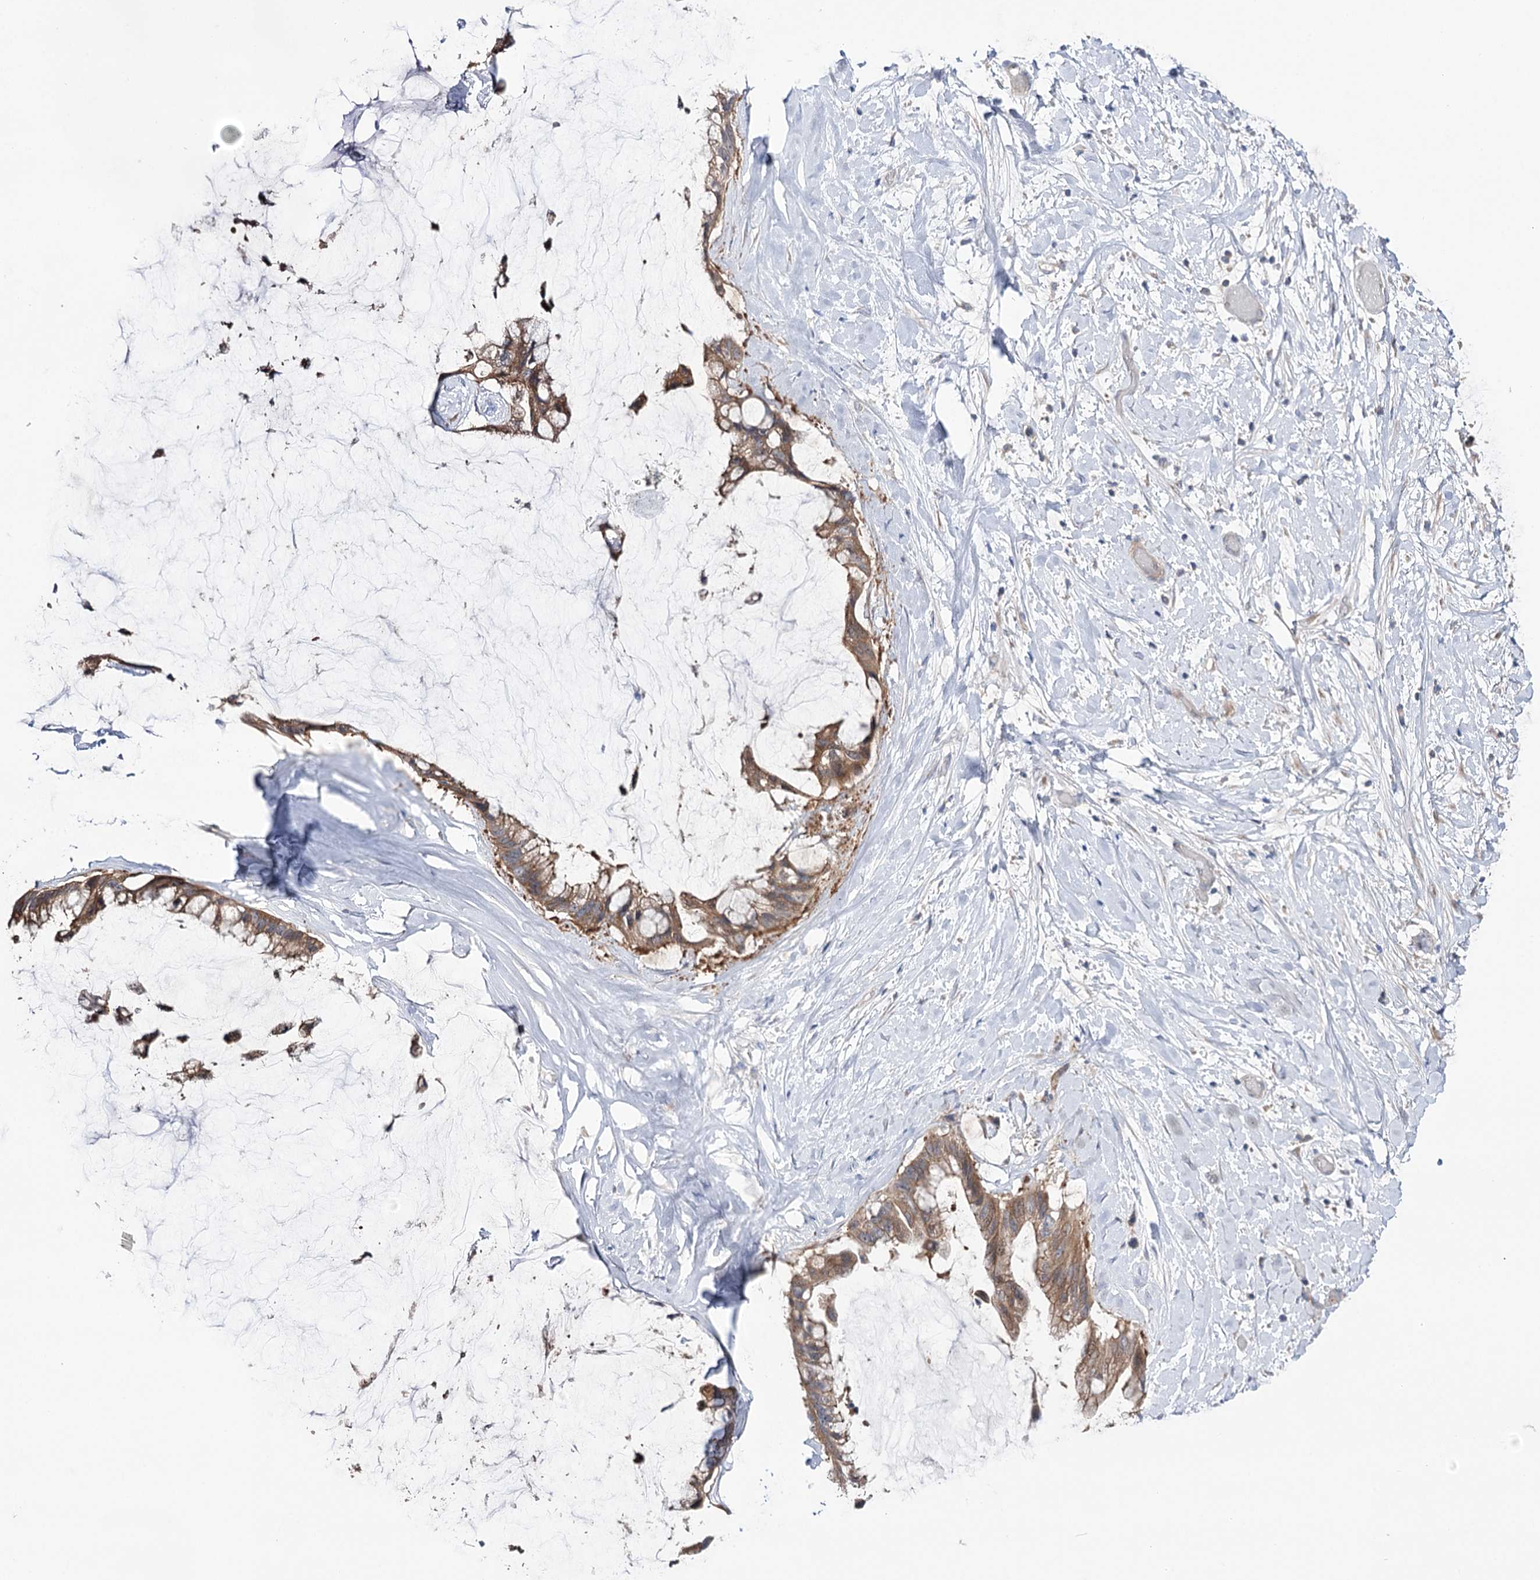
{"staining": {"intensity": "moderate", "quantity": ">75%", "location": "cytoplasmic/membranous"}, "tissue": "ovarian cancer", "cell_type": "Tumor cells", "image_type": "cancer", "snomed": [{"axis": "morphology", "description": "Cystadenocarcinoma, mucinous, NOS"}, {"axis": "topography", "description": "Ovary"}], "caption": "Moderate cytoplasmic/membranous expression for a protein is appreciated in about >75% of tumor cells of ovarian mucinous cystadenocarcinoma using IHC.", "gene": "VPS37B", "patient": {"sex": "female", "age": 39}}